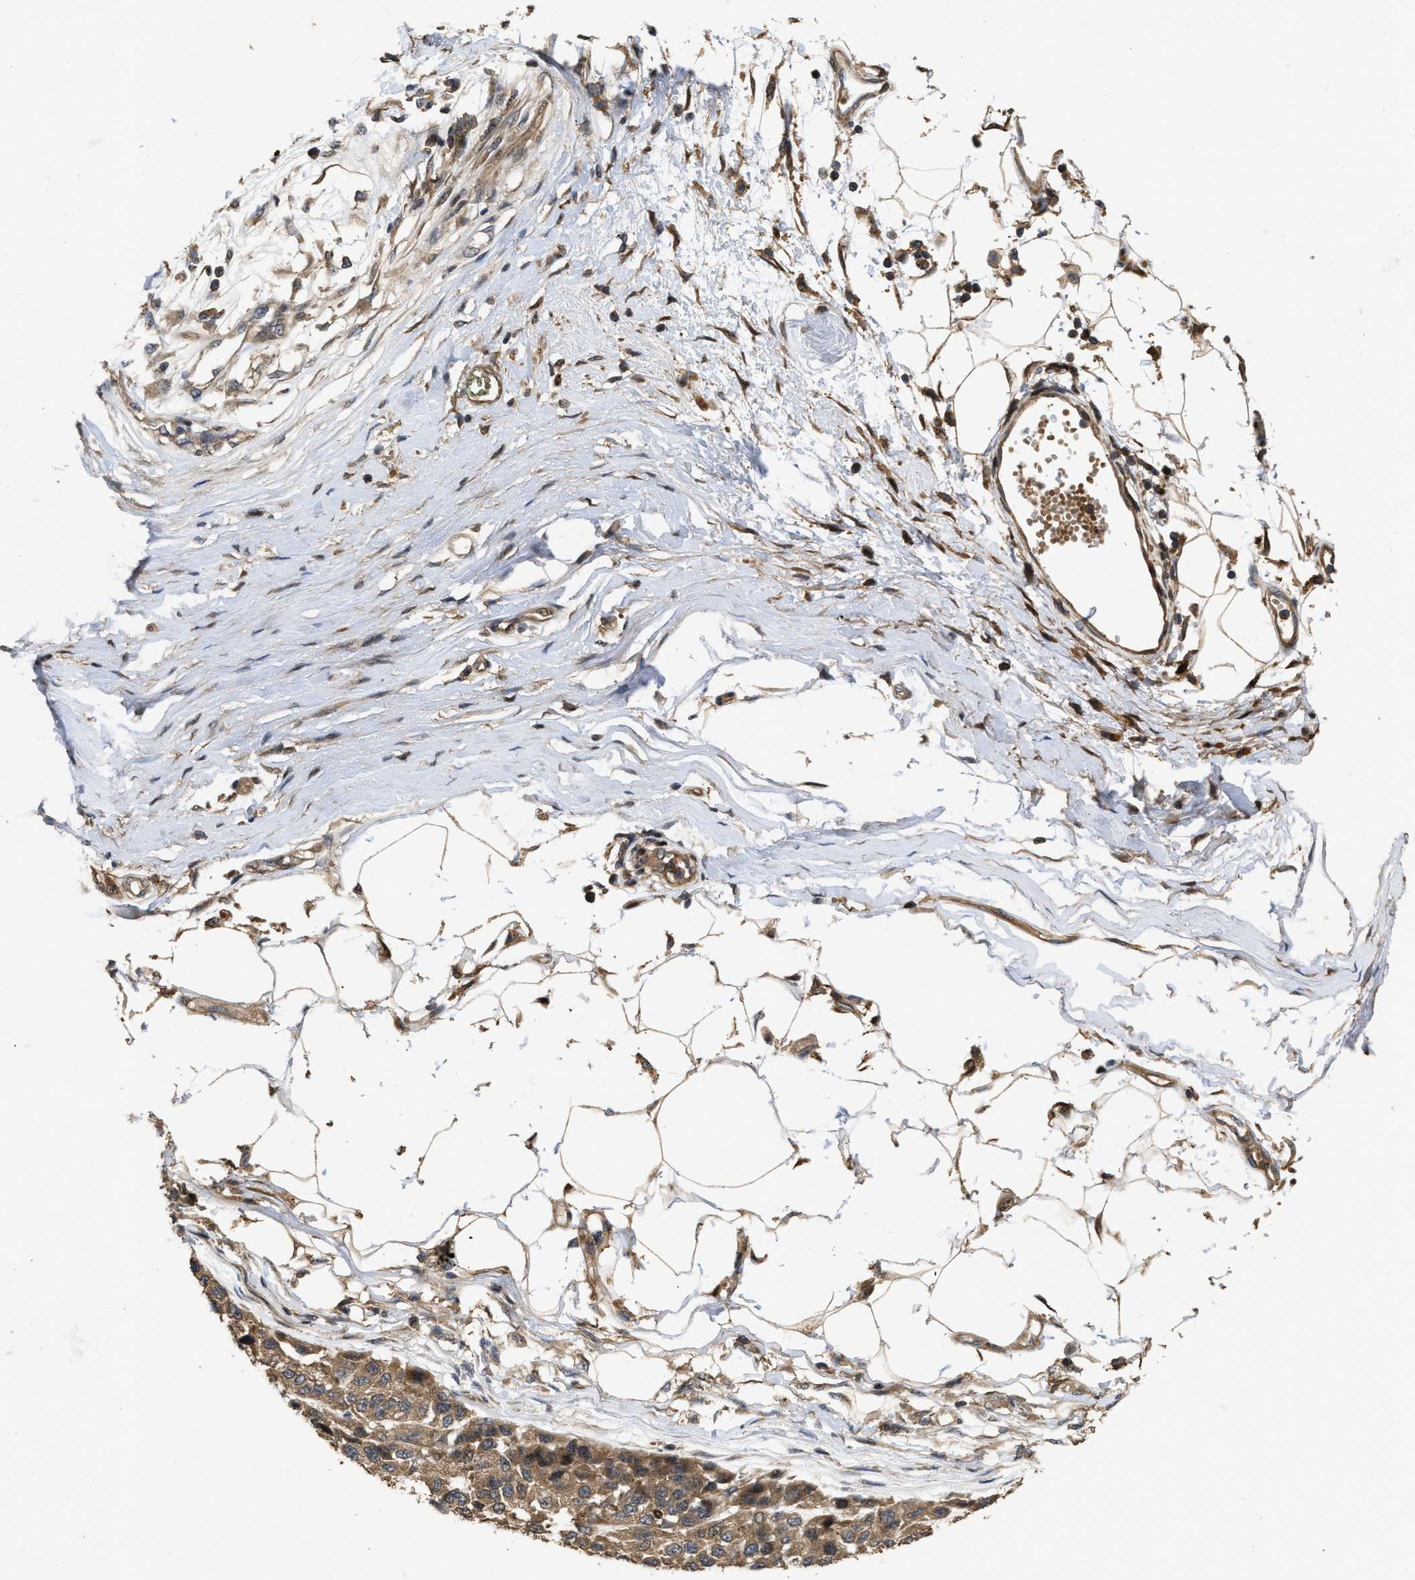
{"staining": {"intensity": "moderate", "quantity": ">75%", "location": "cytoplasmic/membranous"}, "tissue": "melanoma", "cell_type": "Tumor cells", "image_type": "cancer", "snomed": [{"axis": "morphology", "description": "Normal tissue, NOS"}, {"axis": "morphology", "description": "Malignant melanoma, NOS"}, {"axis": "topography", "description": "Skin"}], "caption": "An image showing moderate cytoplasmic/membranous expression in approximately >75% of tumor cells in malignant melanoma, as visualized by brown immunohistochemical staining.", "gene": "CBR3", "patient": {"sex": "male", "age": 62}}